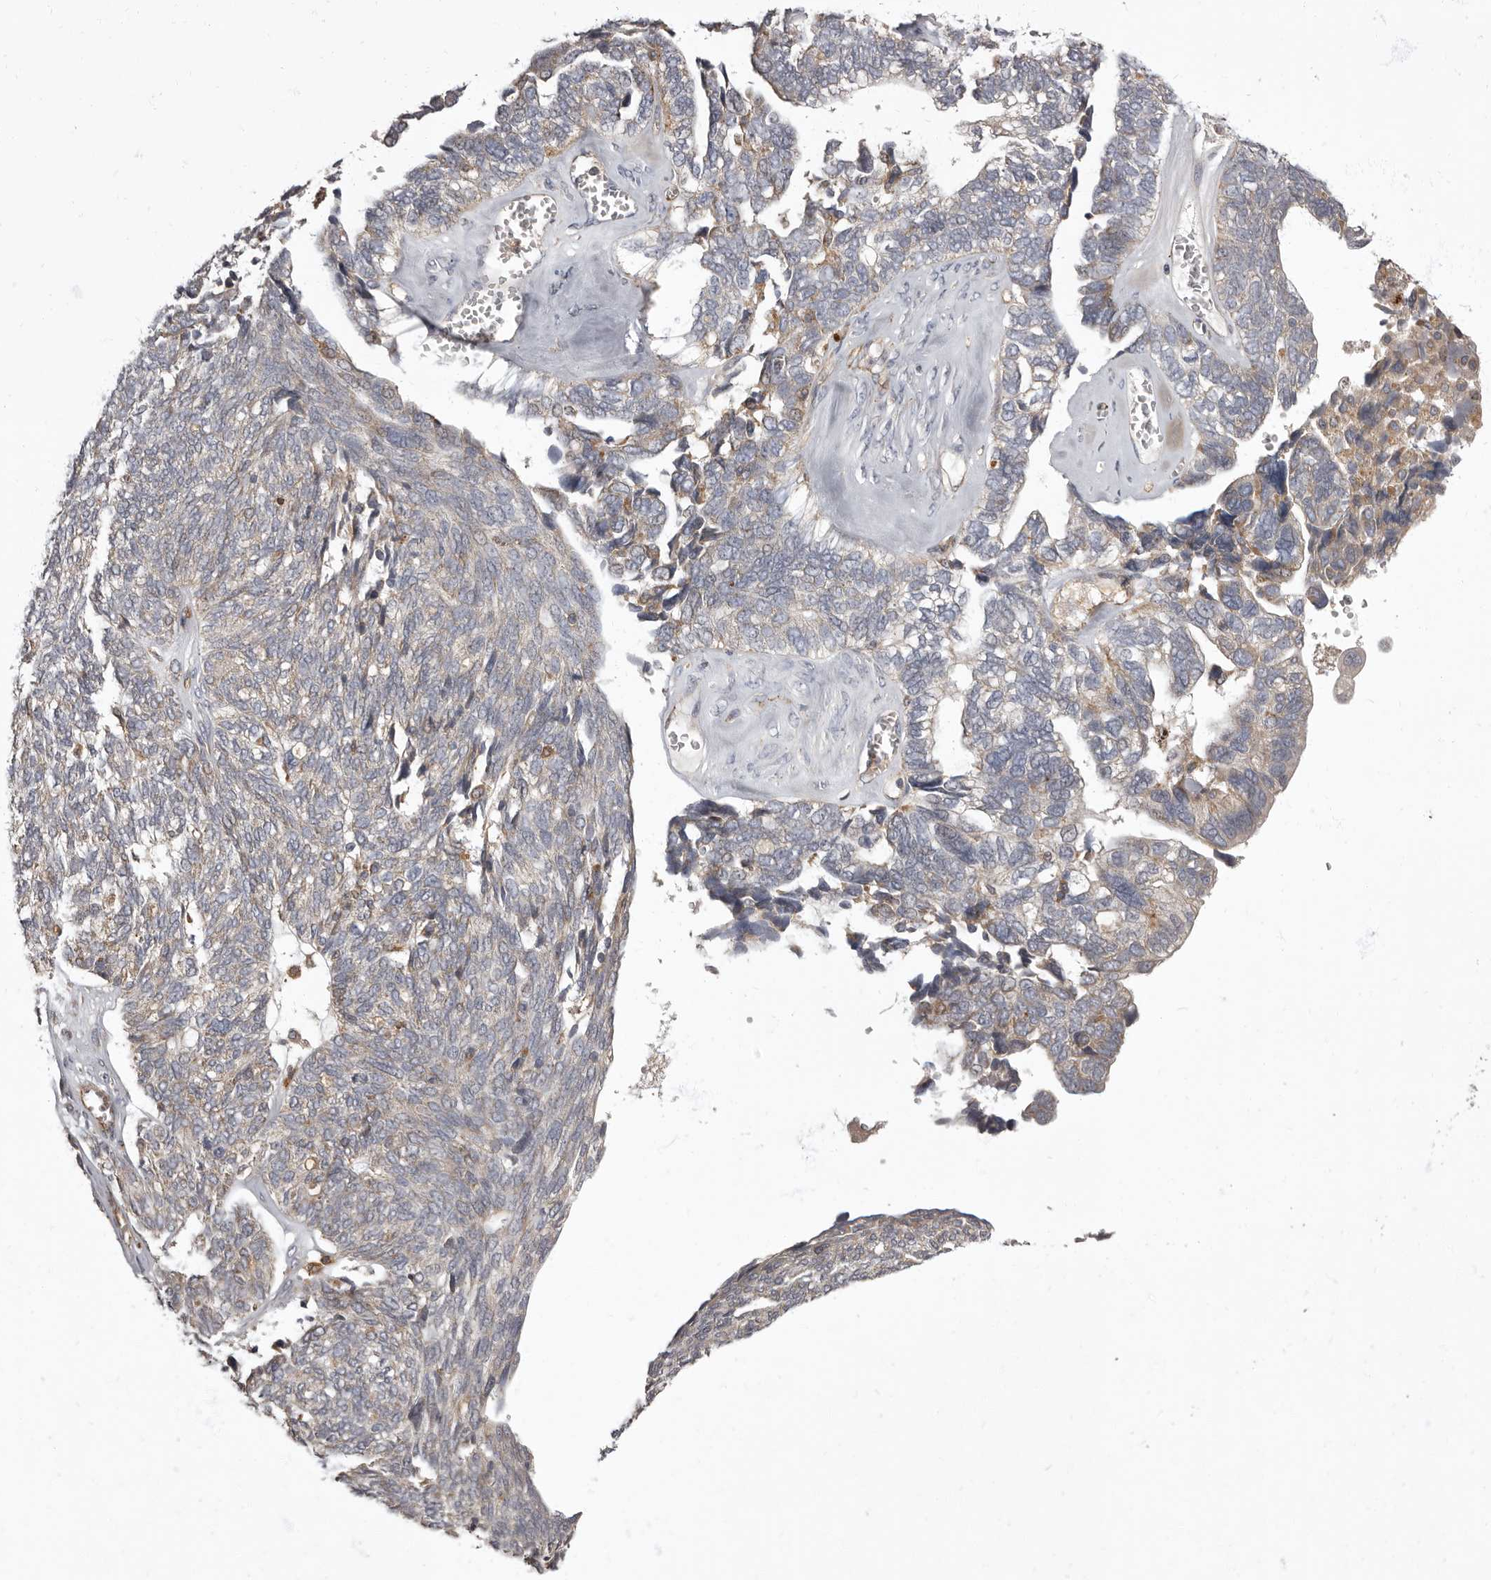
{"staining": {"intensity": "moderate", "quantity": "<25%", "location": "cytoplasmic/membranous"}, "tissue": "ovarian cancer", "cell_type": "Tumor cells", "image_type": "cancer", "snomed": [{"axis": "morphology", "description": "Cystadenocarcinoma, serous, NOS"}, {"axis": "topography", "description": "Ovary"}], "caption": "Immunohistochemistry (IHC) of human serous cystadenocarcinoma (ovarian) shows low levels of moderate cytoplasmic/membranous positivity in about <25% of tumor cells.", "gene": "ADCY2", "patient": {"sex": "female", "age": 79}}